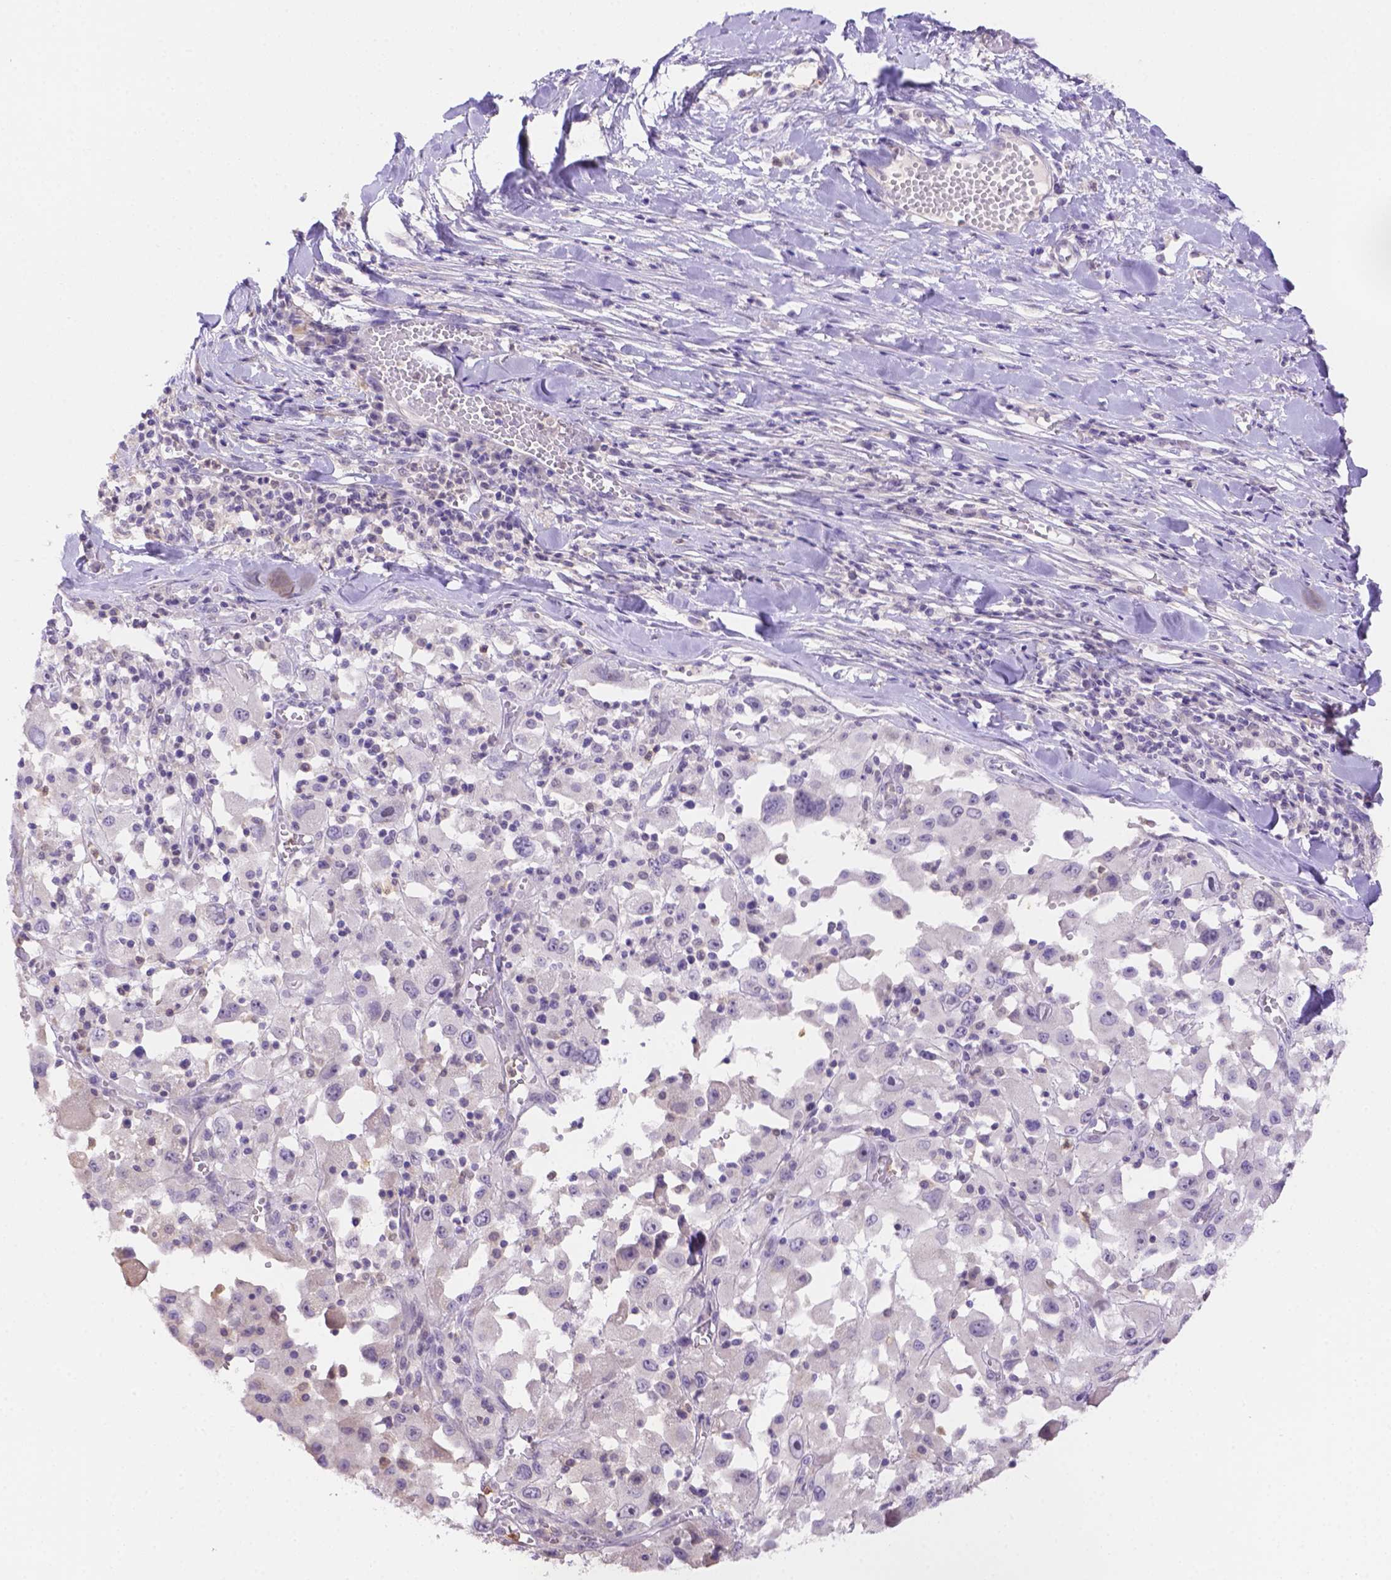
{"staining": {"intensity": "negative", "quantity": "none", "location": "none"}, "tissue": "melanoma", "cell_type": "Tumor cells", "image_type": "cancer", "snomed": [{"axis": "morphology", "description": "Malignant melanoma, Metastatic site"}, {"axis": "topography", "description": "Lymph node"}], "caption": "This micrograph is of melanoma stained with immunohistochemistry to label a protein in brown with the nuclei are counter-stained blue. There is no positivity in tumor cells. (Stains: DAB immunohistochemistry (IHC) with hematoxylin counter stain, Microscopy: brightfield microscopy at high magnification).", "gene": "NXPE2", "patient": {"sex": "male", "age": 50}}